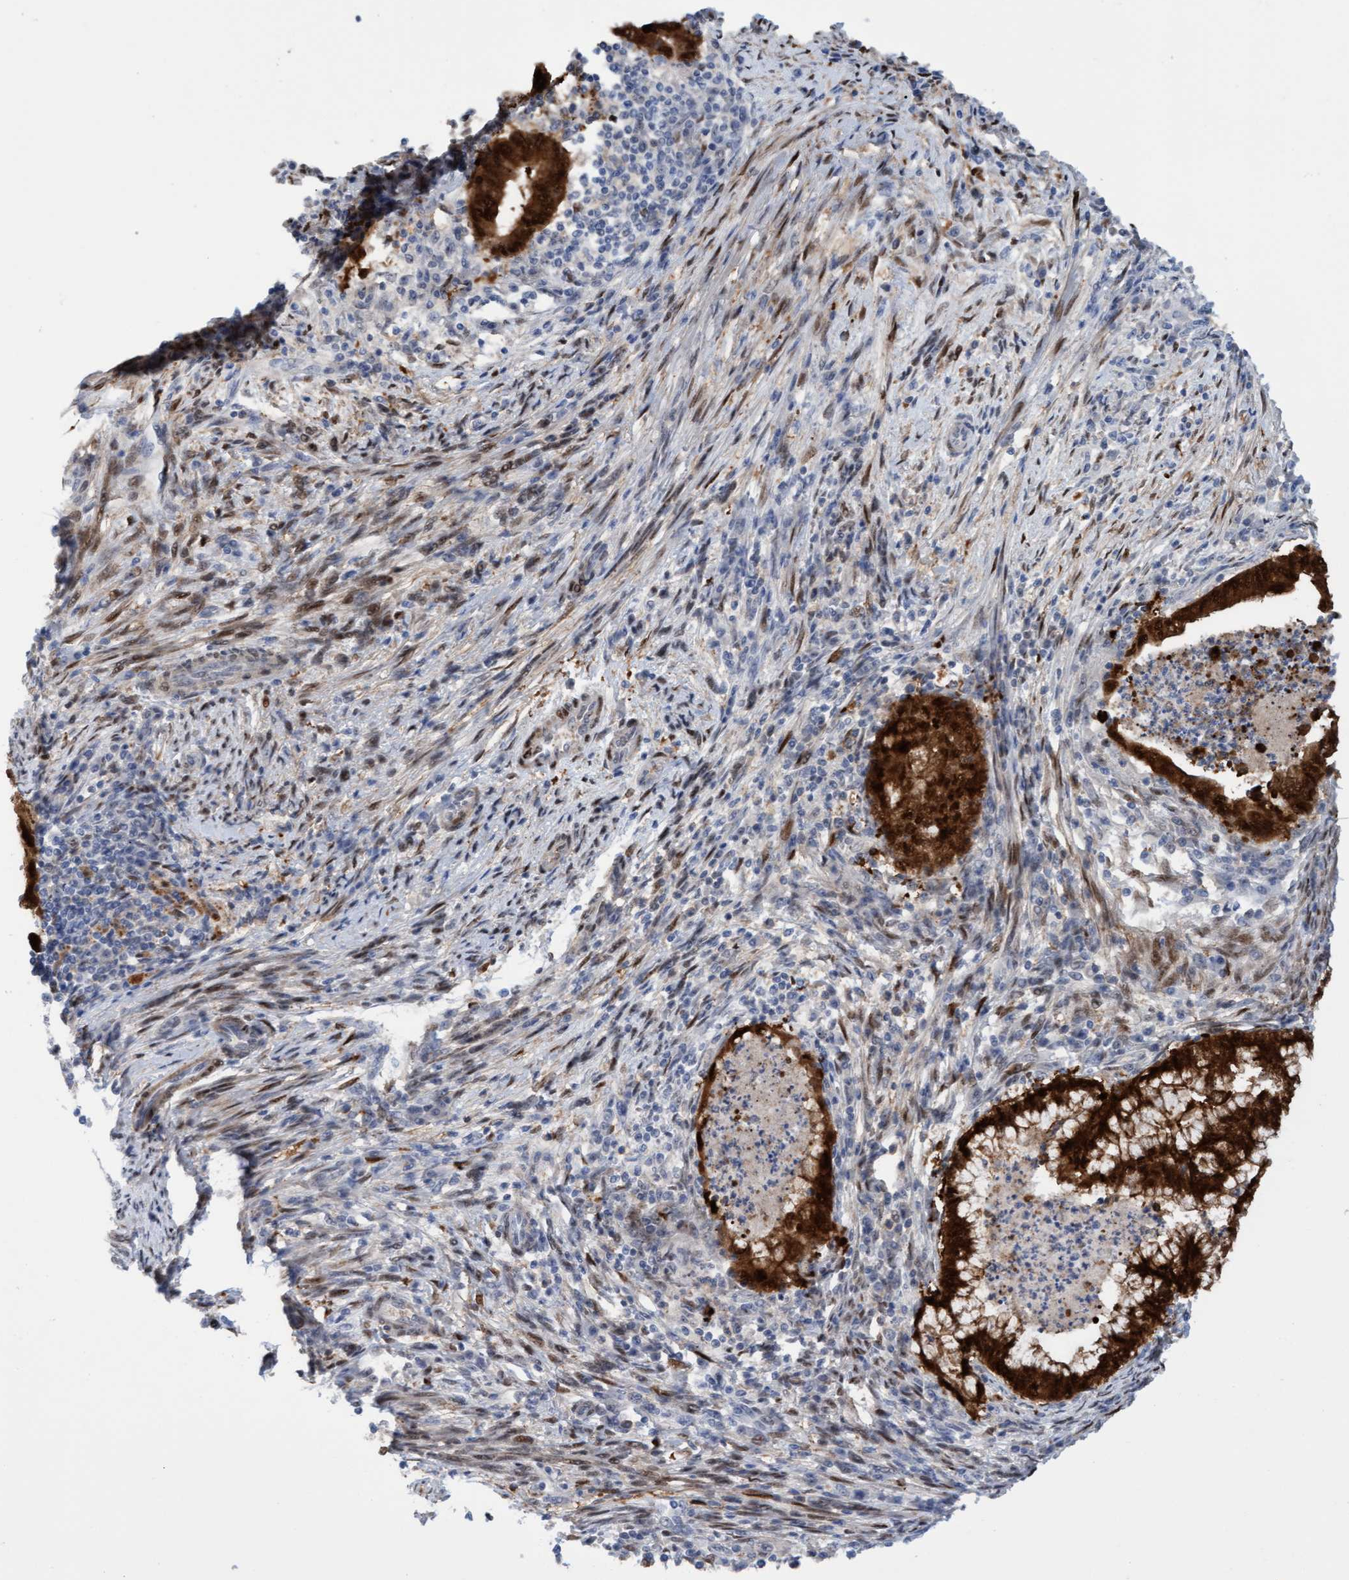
{"staining": {"intensity": "strong", "quantity": ">75%", "location": "cytoplasmic/membranous,nuclear"}, "tissue": "endometrial cancer", "cell_type": "Tumor cells", "image_type": "cancer", "snomed": [{"axis": "morphology", "description": "Polyp, NOS"}, {"axis": "morphology", "description": "Adenocarcinoma, NOS"}, {"axis": "morphology", "description": "Adenoma, NOS"}, {"axis": "topography", "description": "Endometrium"}], "caption": "Protein analysis of adenoma (endometrial) tissue demonstrates strong cytoplasmic/membranous and nuclear staining in about >75% of tumor cells. Using DAB (brown) and hematoxylin (blue) stains, captured at high magnification using brightfield microscopy.", "gene": "PINX1", "patient": {"sex": "female", "age": 79}}